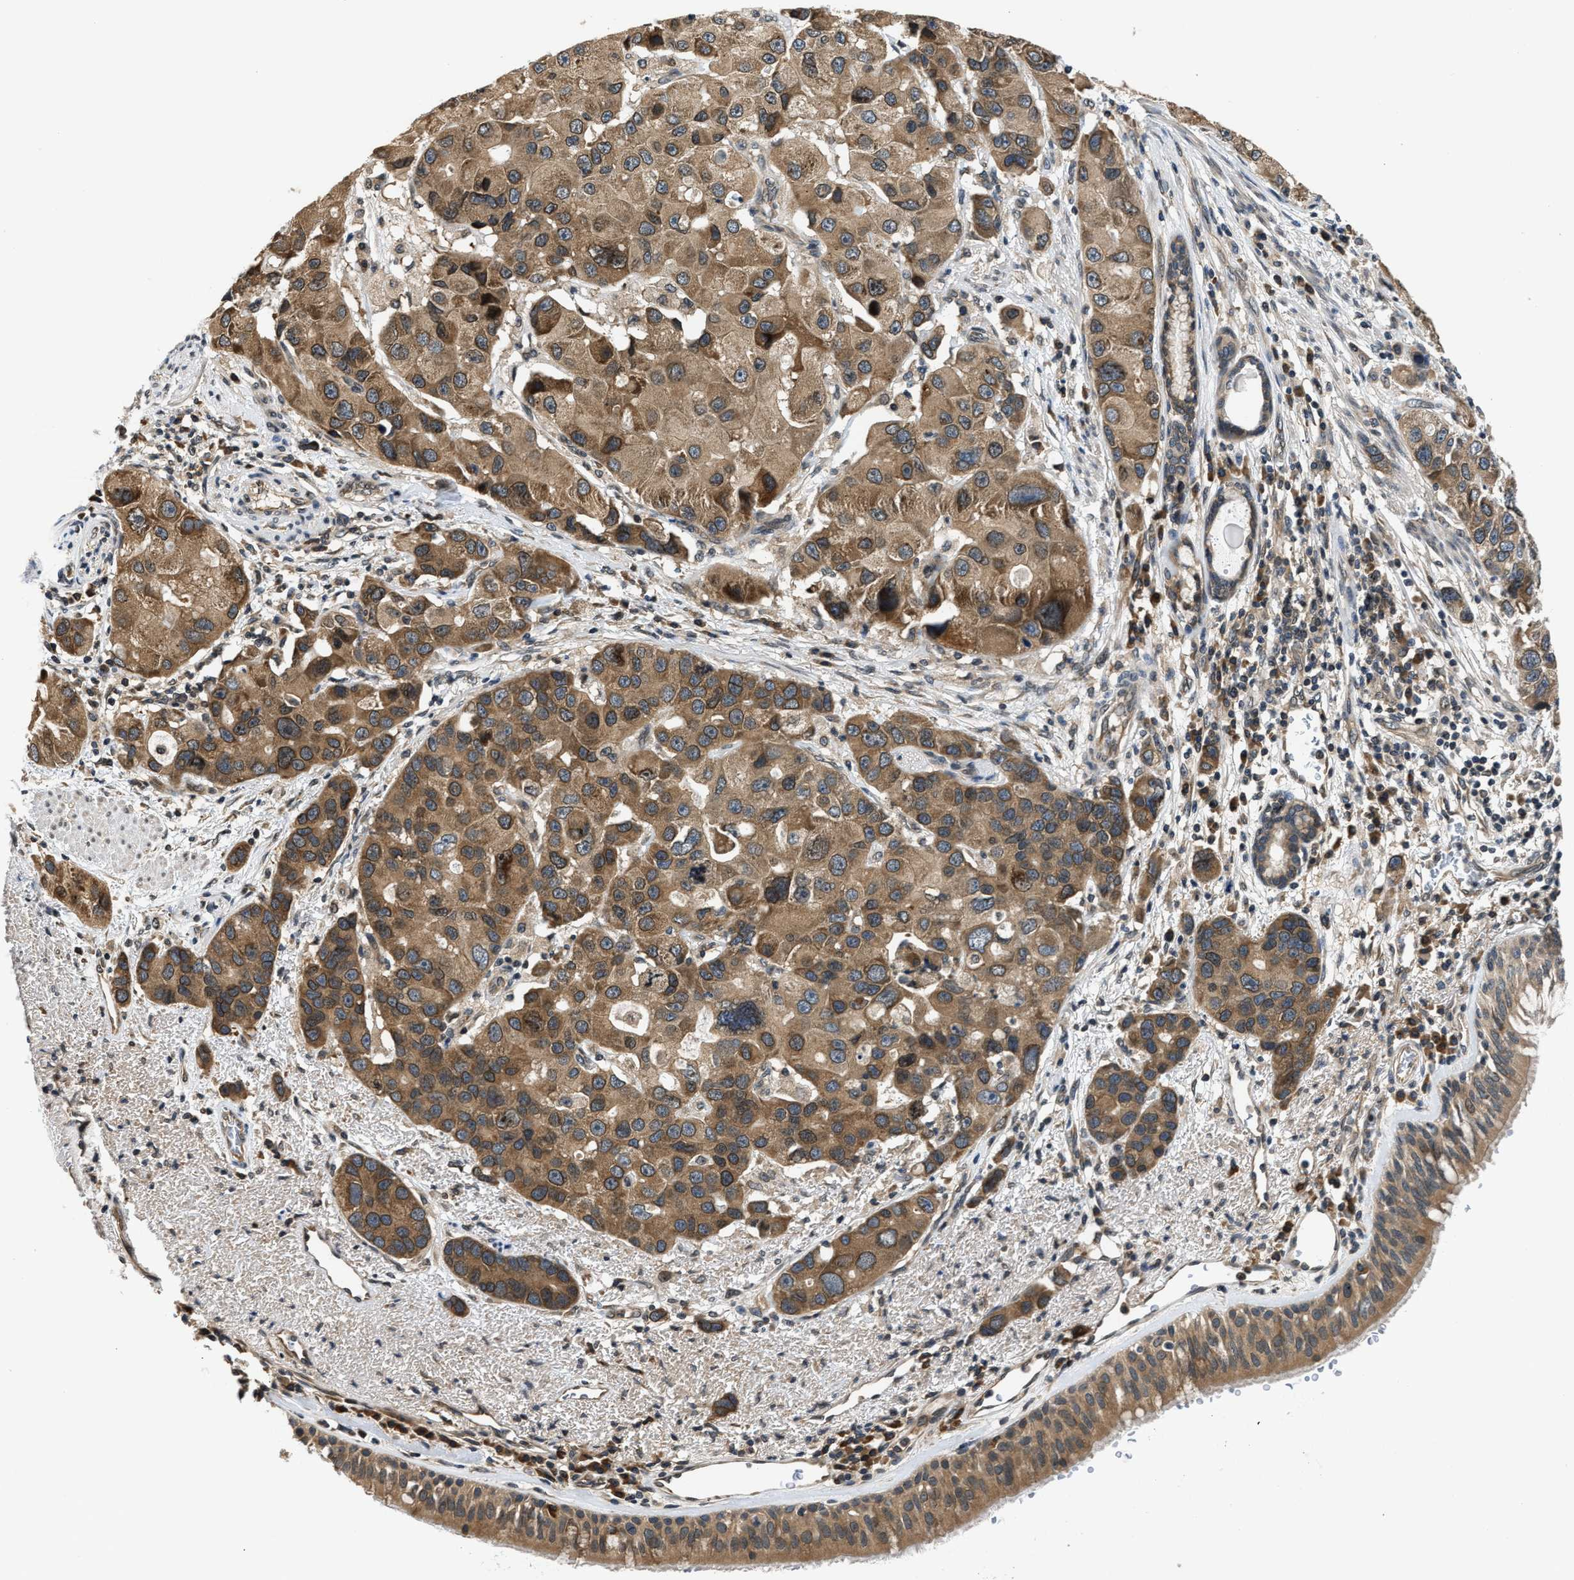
{"staining": {"intensity": "moderate", "quantity": ">75%", "location": "cytoplasmic/membranous"}, "tissue": "bronchus", "cell_type": "Respiratory epithelial cells", "image_type": "normal", "snomed": [{"axis": "morphology", "description": "Normal tissue, NOS"}, {"axis": "morphology", "description": "Adenocarcinoma, NOS"}, {"axis": "morphology", "description": "Adenocarcinoma, metastatic, NOS"}, {"axis": "topography", "description": "Lymph node"}, {"axis": "topography", "description": "Bronchus"}, {"axis": "topography", "description": "Lung"}], "caption": "Immunohistochemical staining of benign human bronchus demonstrates medium levels of moderate cytoplasmic/membranous positivity in approximately >75% of respiratory epithelial cells. The staining was performed using DAB to visualize the protein expression in brown, while the nuclei were stained in blue with hematoxylin (Magnification: 20x).", "gene": "RAB29", "patient": {"sex": "female", "age": 54}}